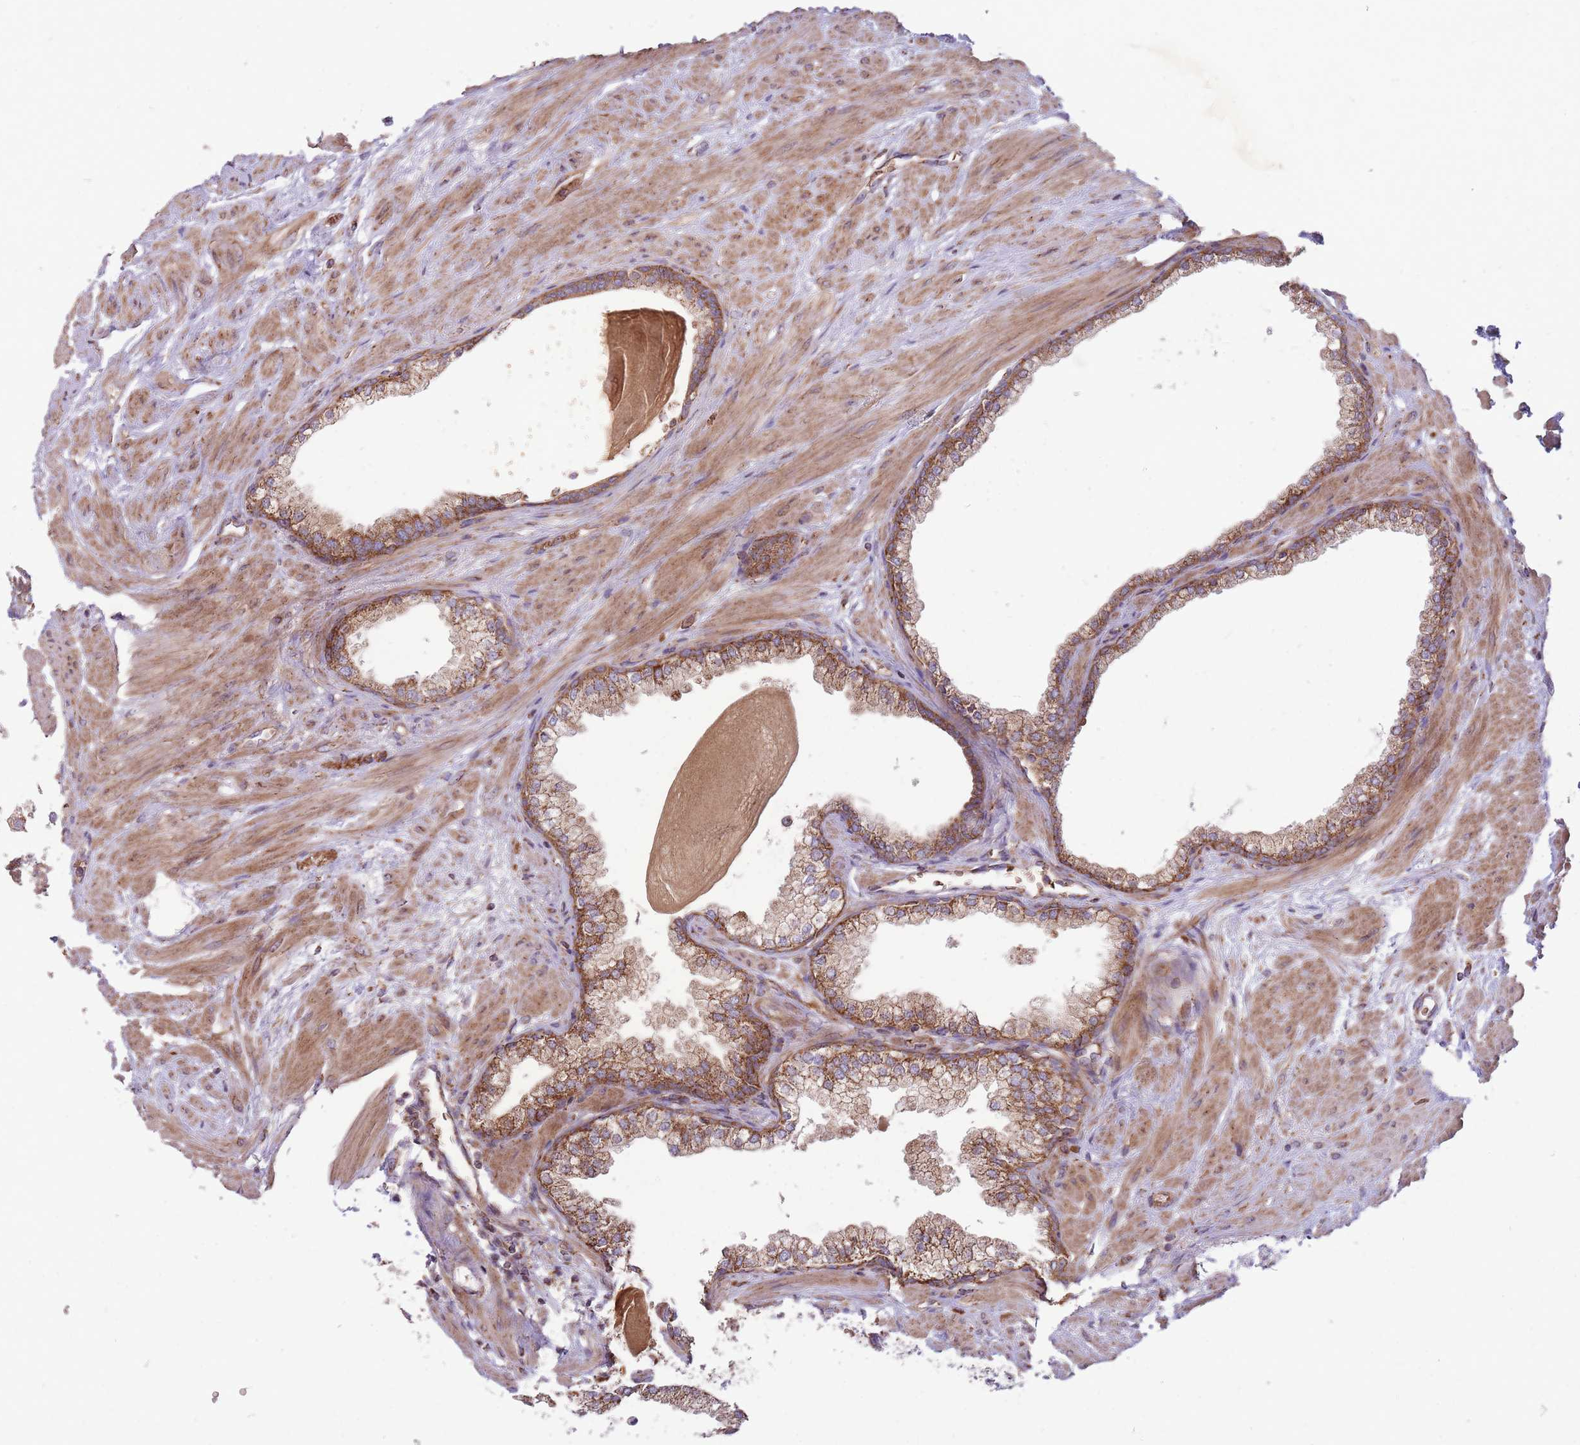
{"staining": {"intensity": "moderate", "quantity": ">75%", "location": "cytoplasmic/membranous"}, "tissue": "prostate", "cell_type": "Glandular cells", "image_type": "normal", "snomed": [{"axis": "morphology", "description": "Normal tissue, NOS"}, {"axis": "topography", "description": "Prostate"}], "caption": "Prostate was stained to show a protein in brown. There is medium levels of moderate cytoplasmic/membranous staining in approximately >75% of glandular cells. (brown staining indicates protein expression, while blue staining denotes nuclei).", "gene": "ANKRD10", "patient": {"sex": "male", "age": 57}}